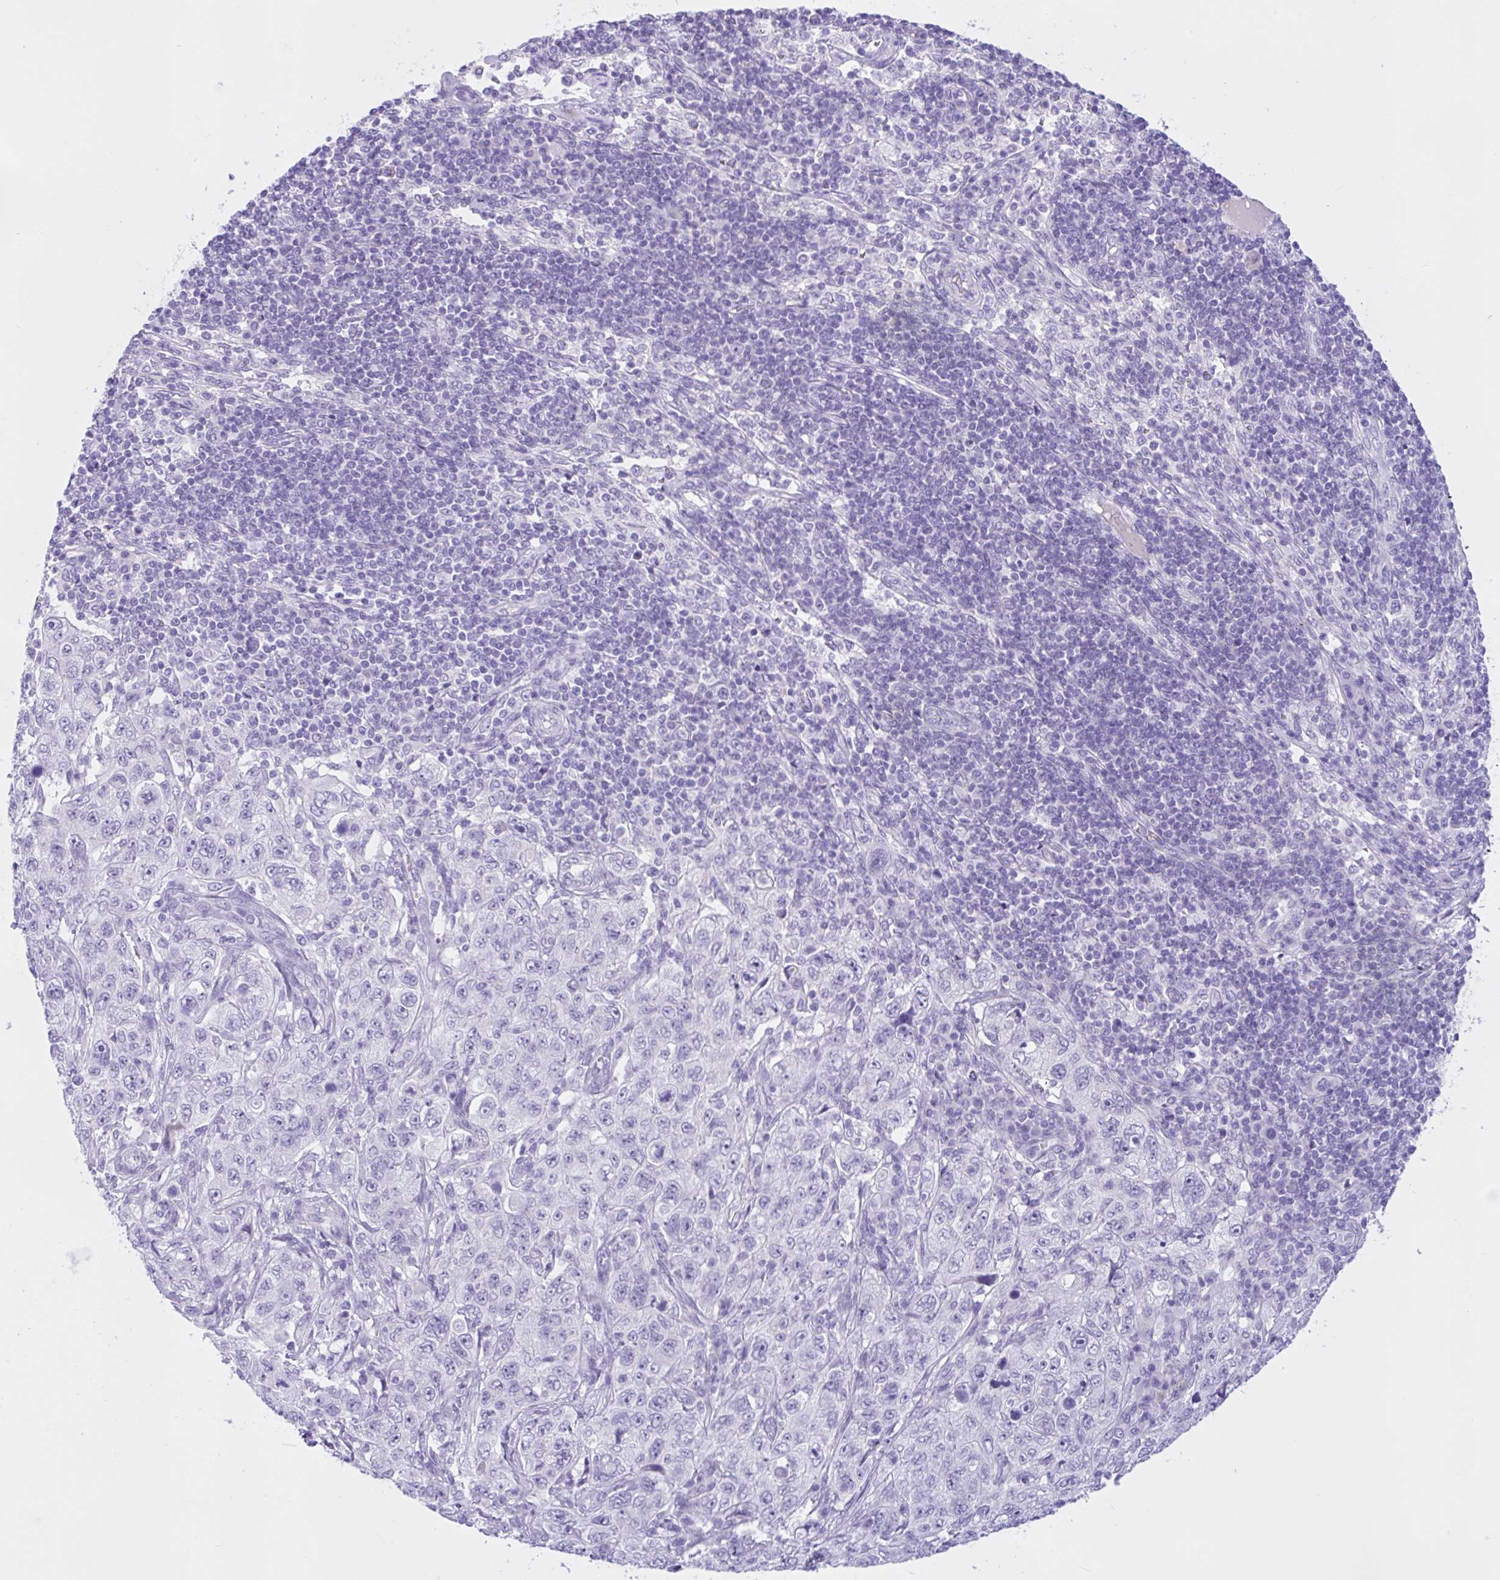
{"staining": {"intensity": "negative", "quantity": "none", "location": "none"}, "tissue": "pancreatic cancer", "cell_type": "Tumor cells", "image_type": "cancer", "snomed": [{"axis": "morphology", "description": "Adenocarcinoma, NOS"}, {"axis": "topography", "description": "Pancreas"}], "caption": "A high-resolution image shows immunohistochemistry staining of pancreatic cancer, which exhibits no significant expression in tumor cells. (Brightfield microscopy of DAB immunohistochemistry at high magnification).", "gene": "ZNF319", "patient": {"sex": "male", "age": 68}}